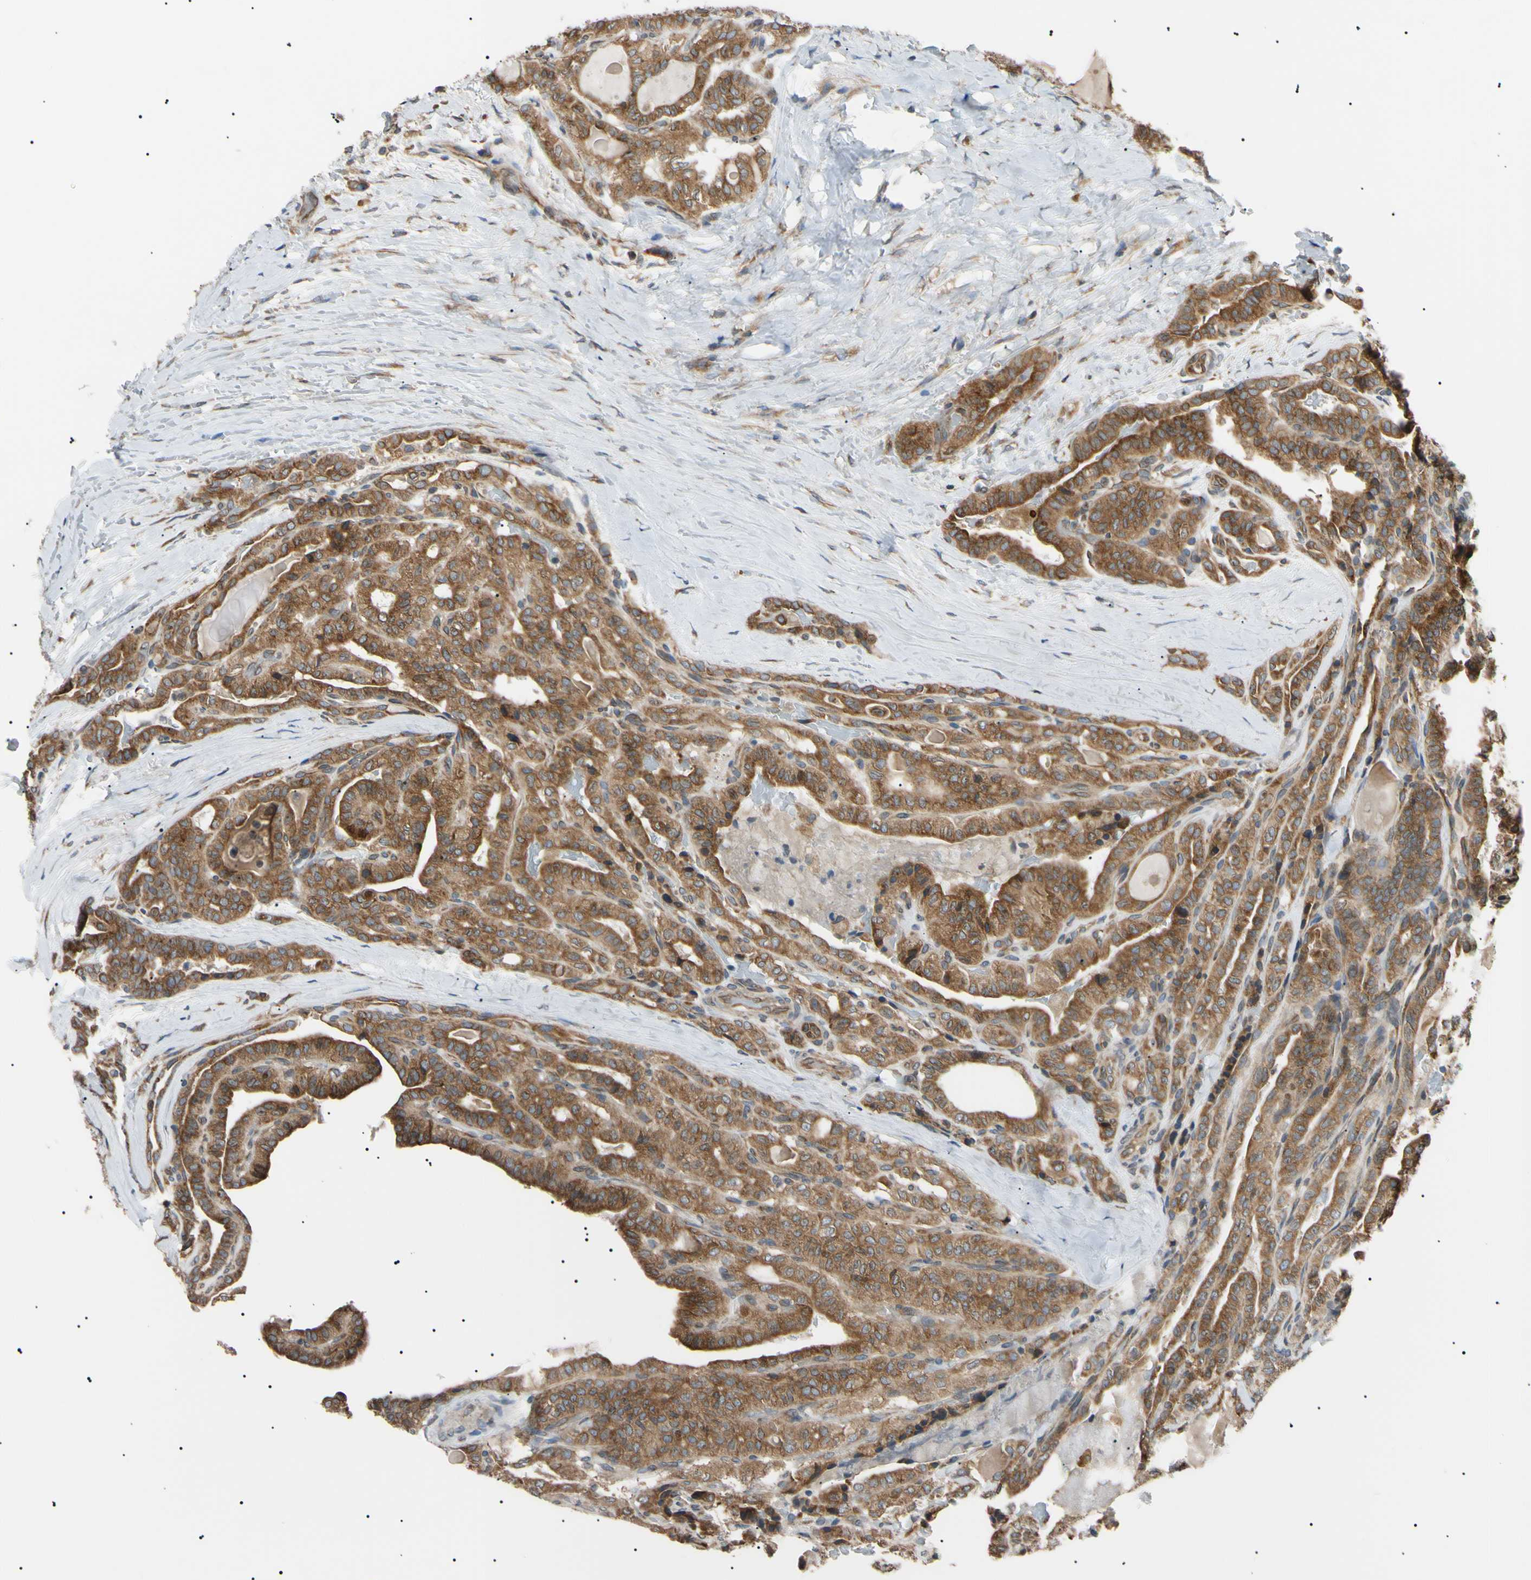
{"staining": {"intensity": "strong", "quantity": ">75%", "location": "cytoplasmic/membranous"}, "tissue": "thyroid cancer", "cell_type": "Tumor cells", "image_type": "cancer", "snomed": [{"axis": "morphology", "description": "Papillary adenocarcinoma, NOS"}, {"axis": "topography", "description": "Thyroid gland"}], "caption": "Papillary adenocarcinoma (thyroid) was stained to show a protein in brown. There is high levels of strong cytoplasmic/membranous positivity in about >75% of tumor cells.", "gene": "VAPA", "patient": {"sex": "male", "age": 77}}